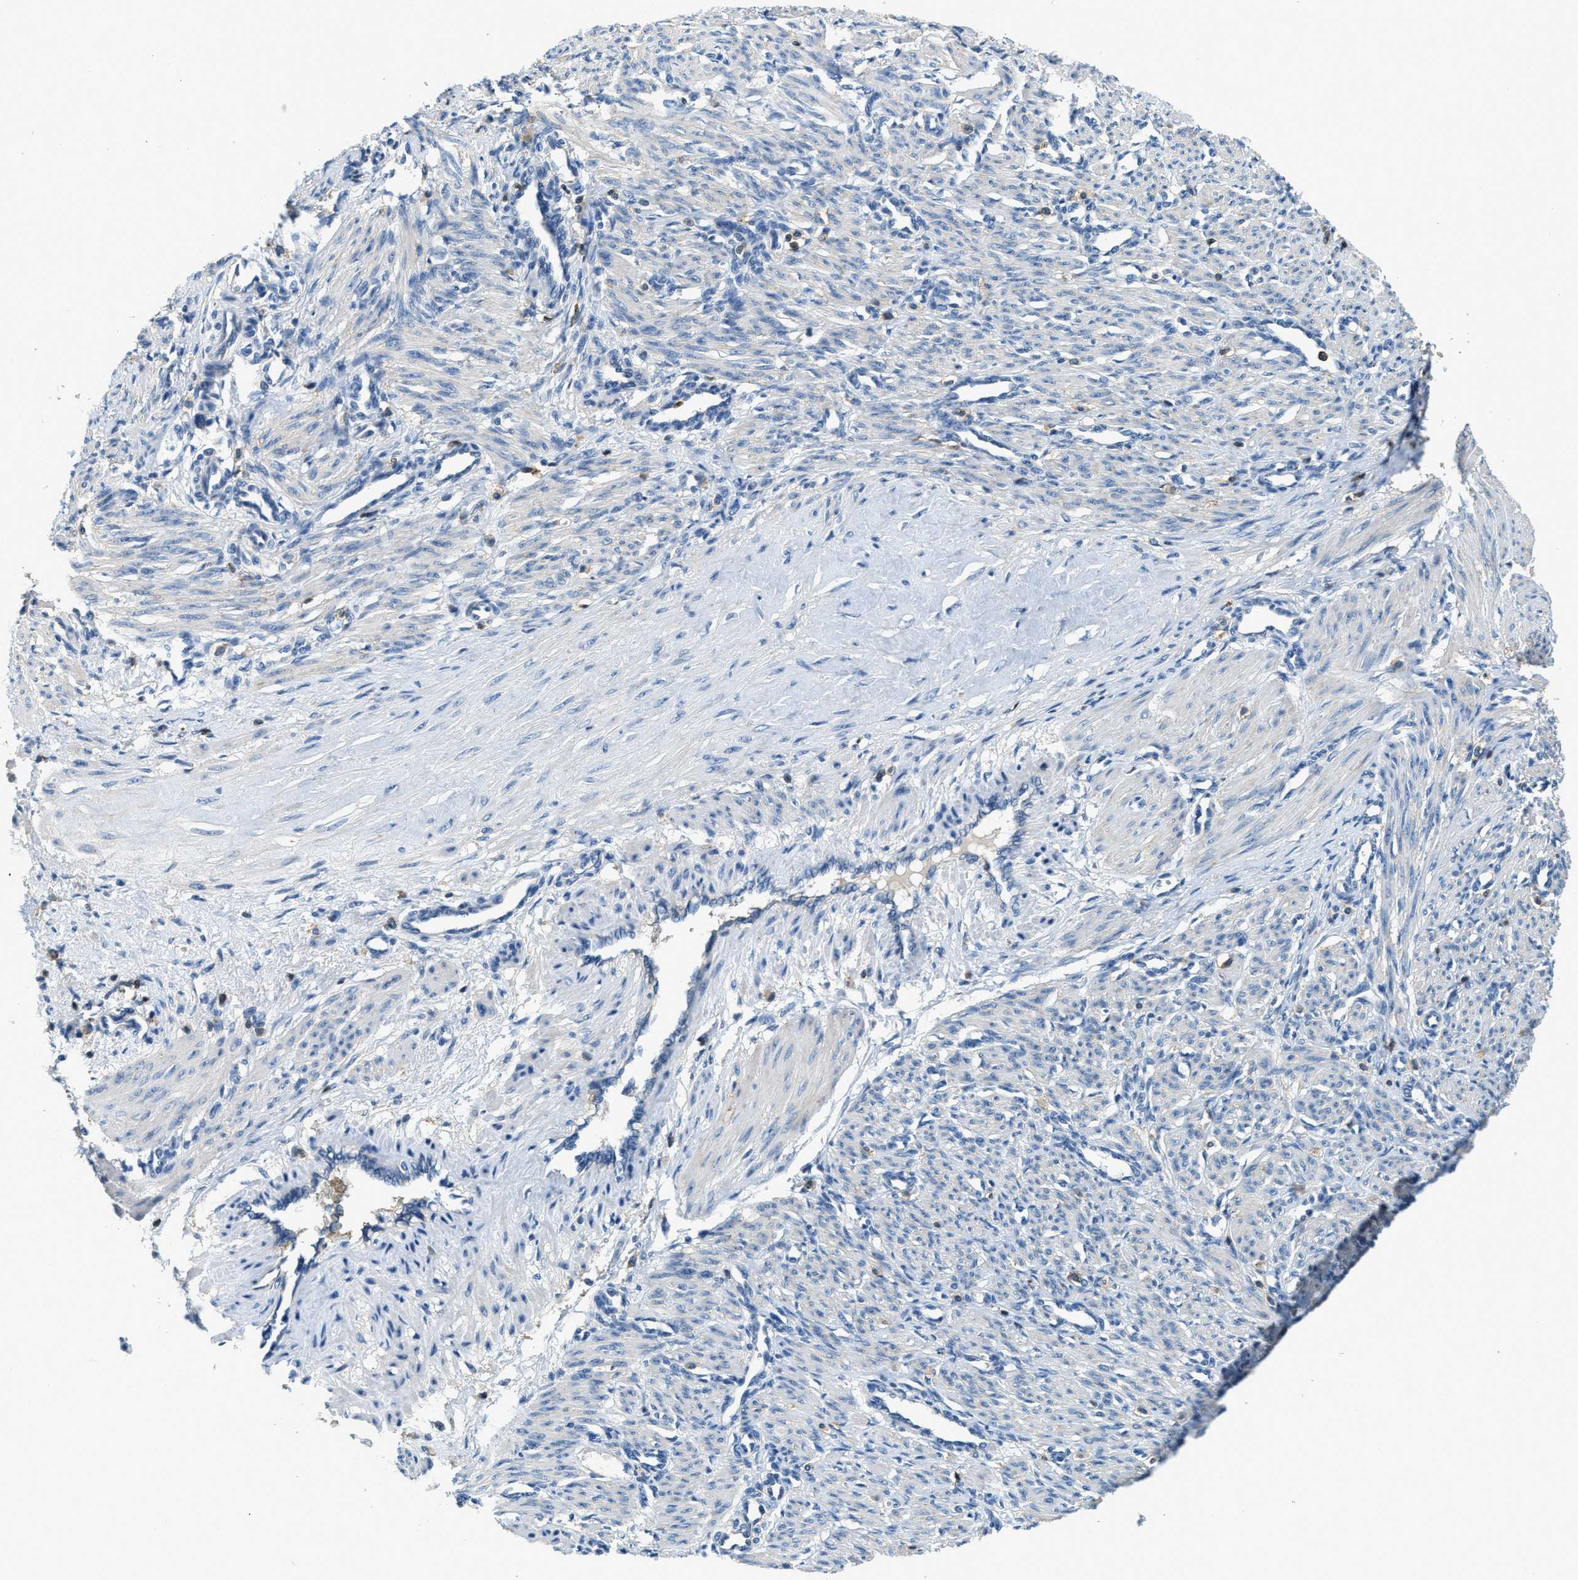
{"staining": {"intensity": "weak", "quantity": "<25%", "location": "cytoplasmic/membranous"}, "tissue": "smooth muscle", "cell_type": "Smooth muscle cells", "image_type": "normal", "snomed": [{"axis": "morphology", "description": "Normal tissue, NOS"}, {"axis": "topography", "description": "Endometrium"}], "caption": "This is an immunohistochemistry (IHC) photomicrograph of unremarkable human smooth muscle. There is no staining in smooth muscle cells.", "gene": "MYO1G", "patient": {"sex": "female", "age": 33}}